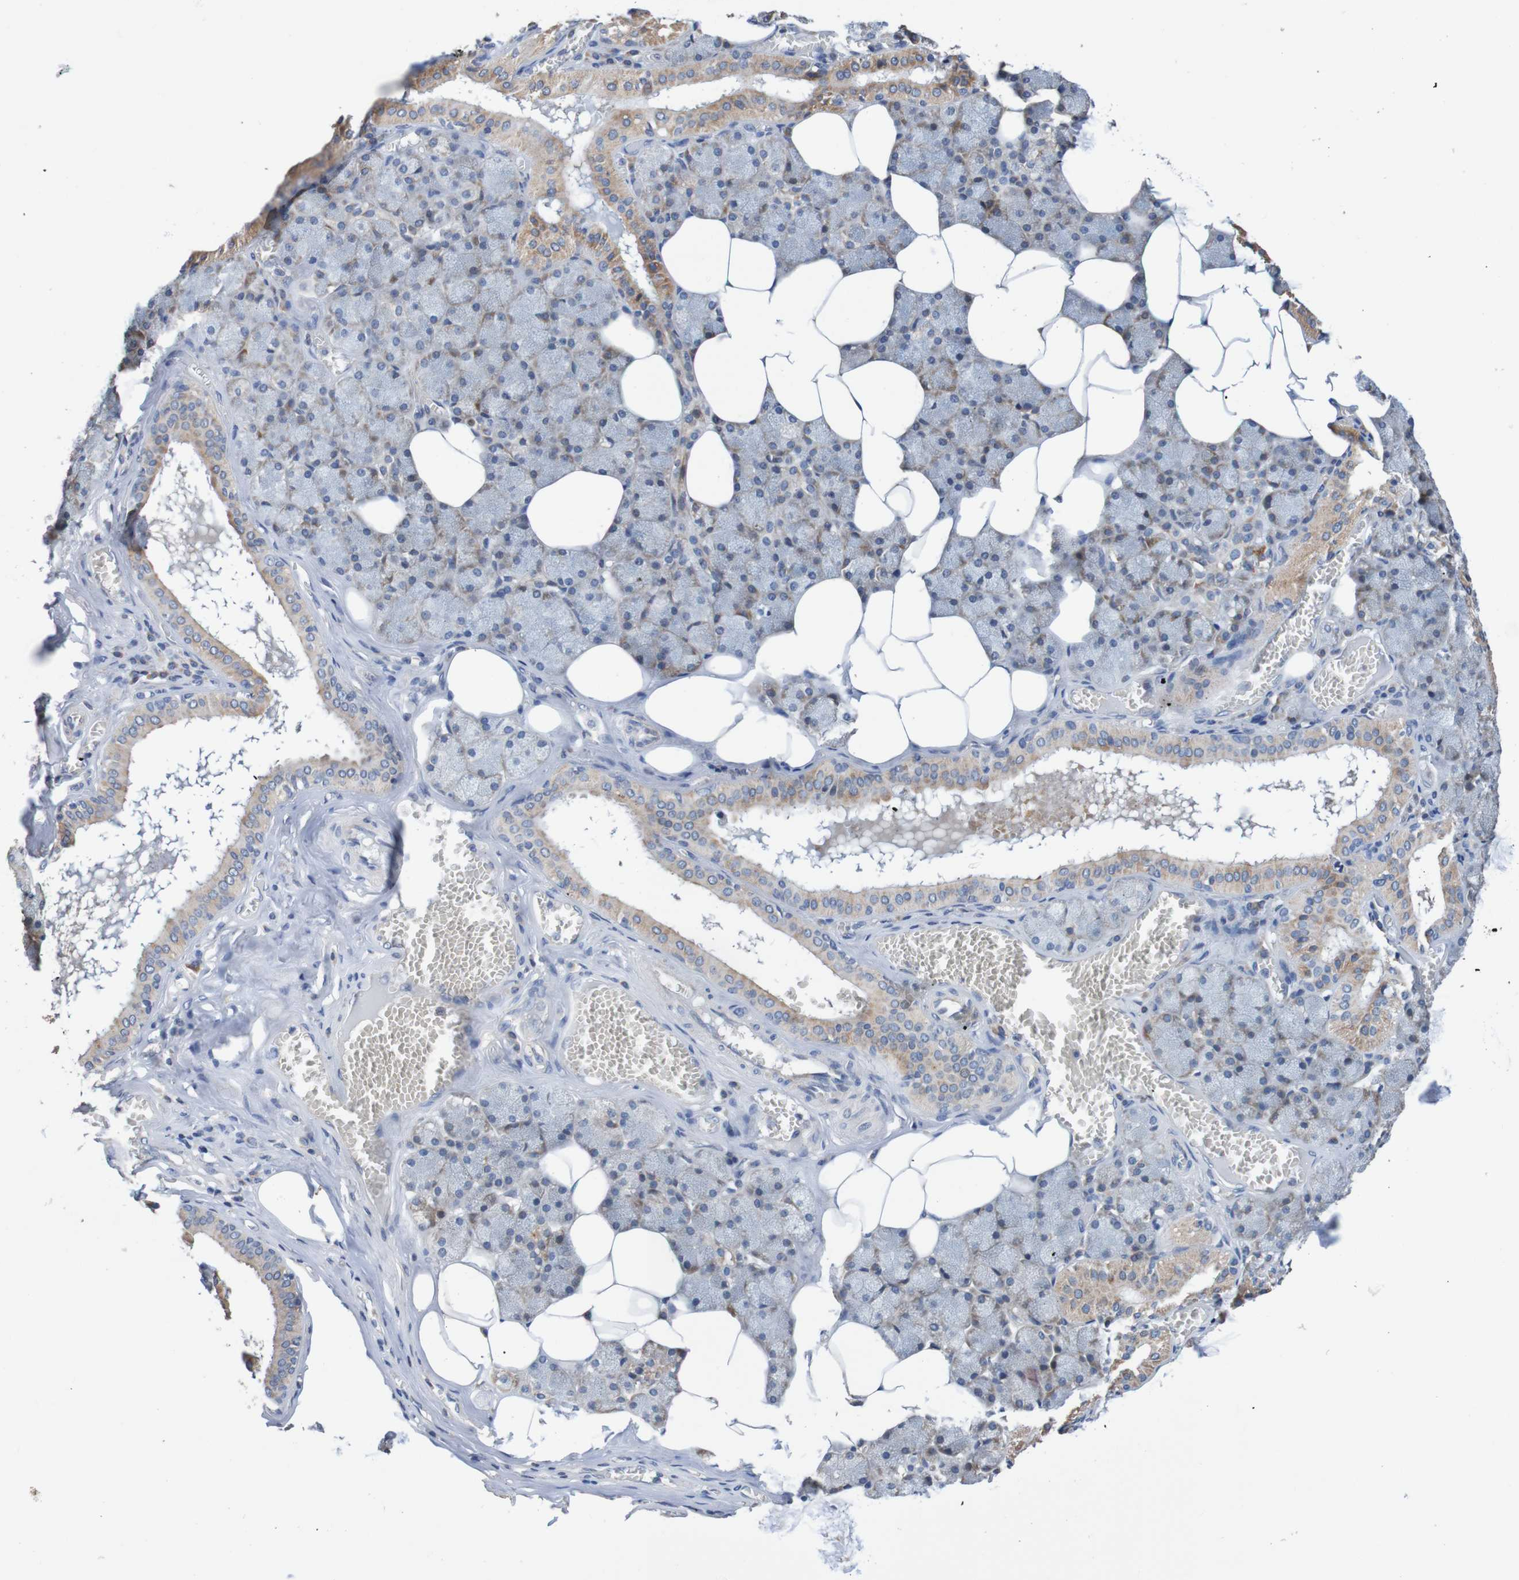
{"staining": {"intensity": "moderate", "quantity": "25%-75%", "location": "cytoplasmic/membranous"}, "tissue": "salivary gland", "cell_type": "Glandular cells", "image_type": "normal", "snomed": [{"axis": "morphology", "description": "Normal tissue, NOS"}, {"axis": "topography", "description": "Salivary gland"}], "caption": "The photomicrograph shows immunohistochemical staining of normal salivary gland. There is moderate cytoplasmic/membranous positivity is seen in about 25%-75% of glandular cells. (Stains: DAB in brown, nuclei in blue, Microscopy: brightfield microscopy at high magnification).", "gene": "FIBP", "patient": {"sex": "male", "age": 62}}